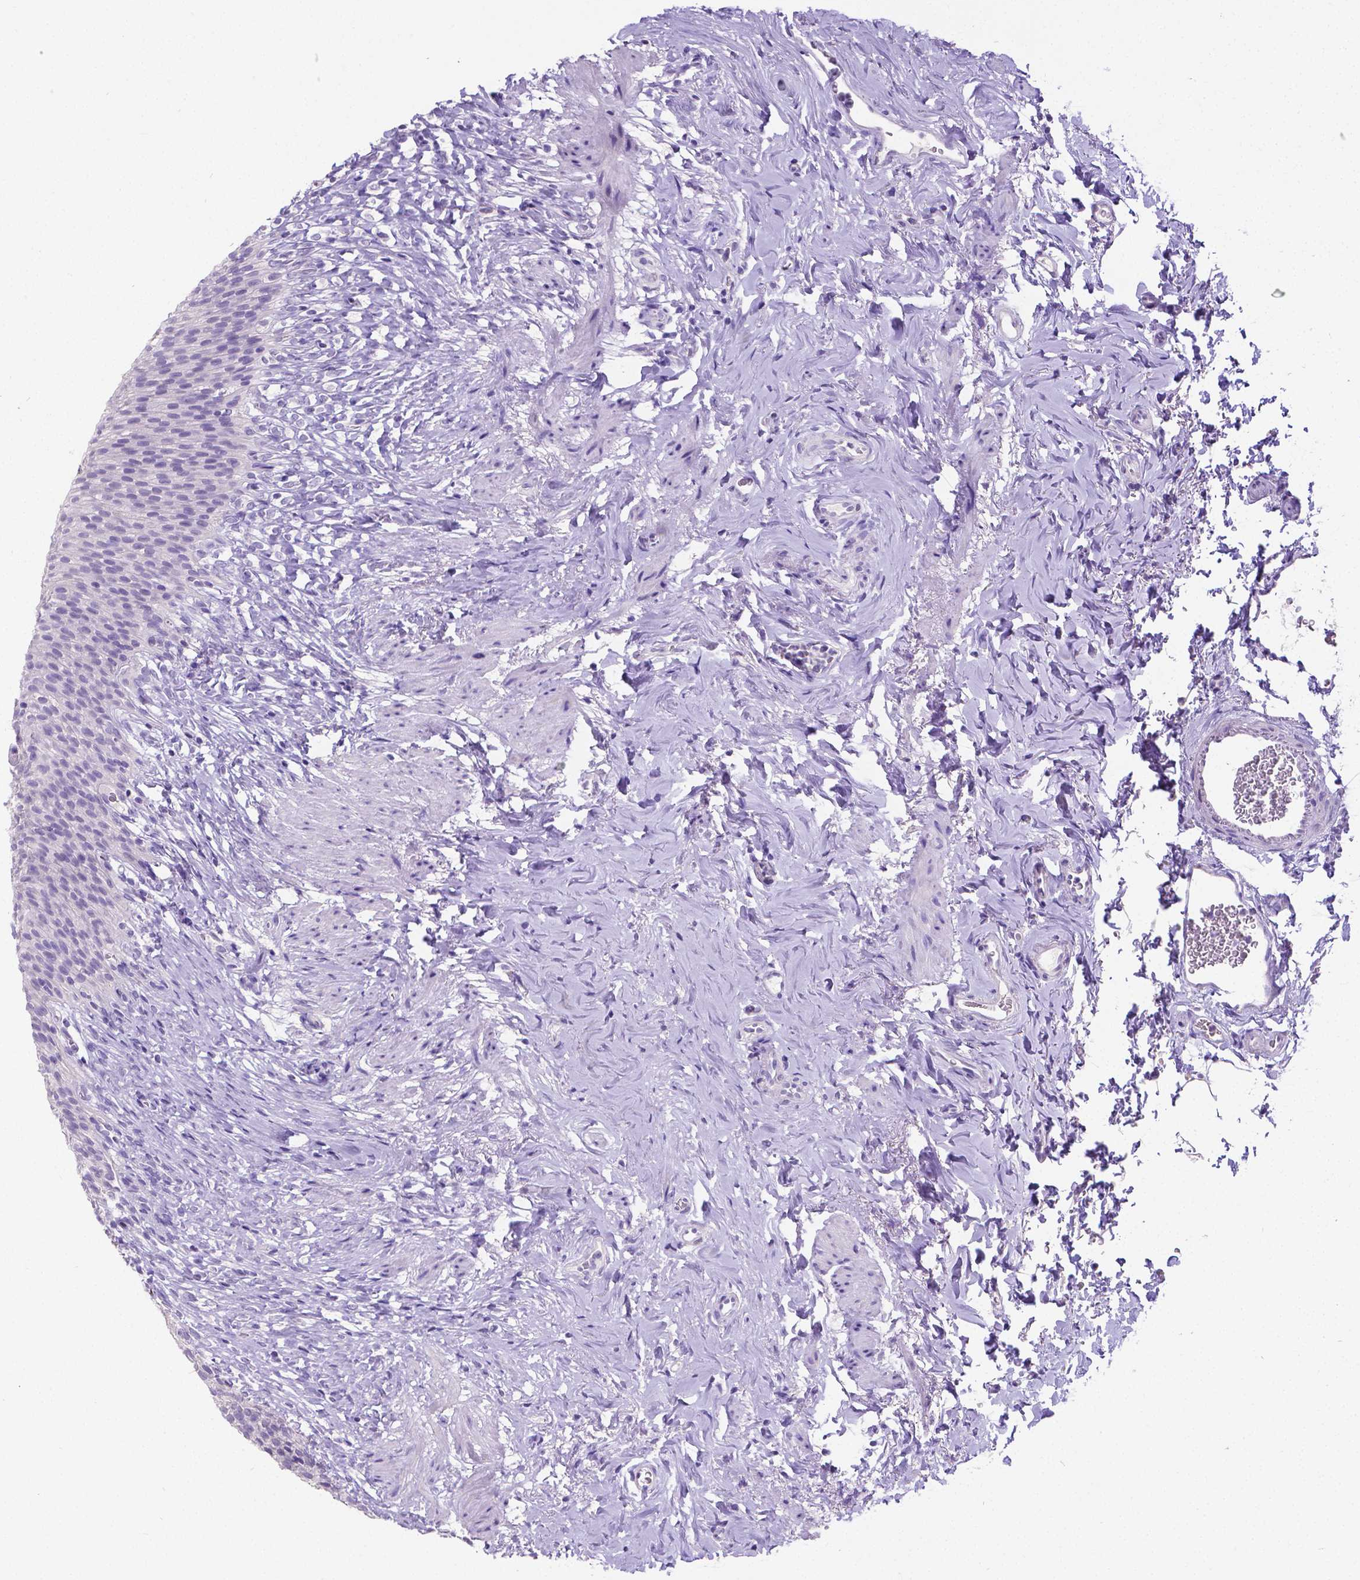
{"staining": {"intensity": "negative", "quantity": "none", "location": "none"}, "tissue": "urinary bladder", "cell_type": "Urothelial cells", "image_type": "normal", "snomed": [{"axis": "morphology", "description": "Normal tissue, NOS"}, {"axis": "topography", "description": "Urinary bladder"}, {"axis": "topography", "description": "Prostate"}], "caption": "A high-resolution photomicrograph shows immunohistochemistry (IHC) staining of normal urinary bladder, which shows no significant positivity in urothelial cells.", "gene": "SATB2", "patient": {"sex": "male", "age": 76}}